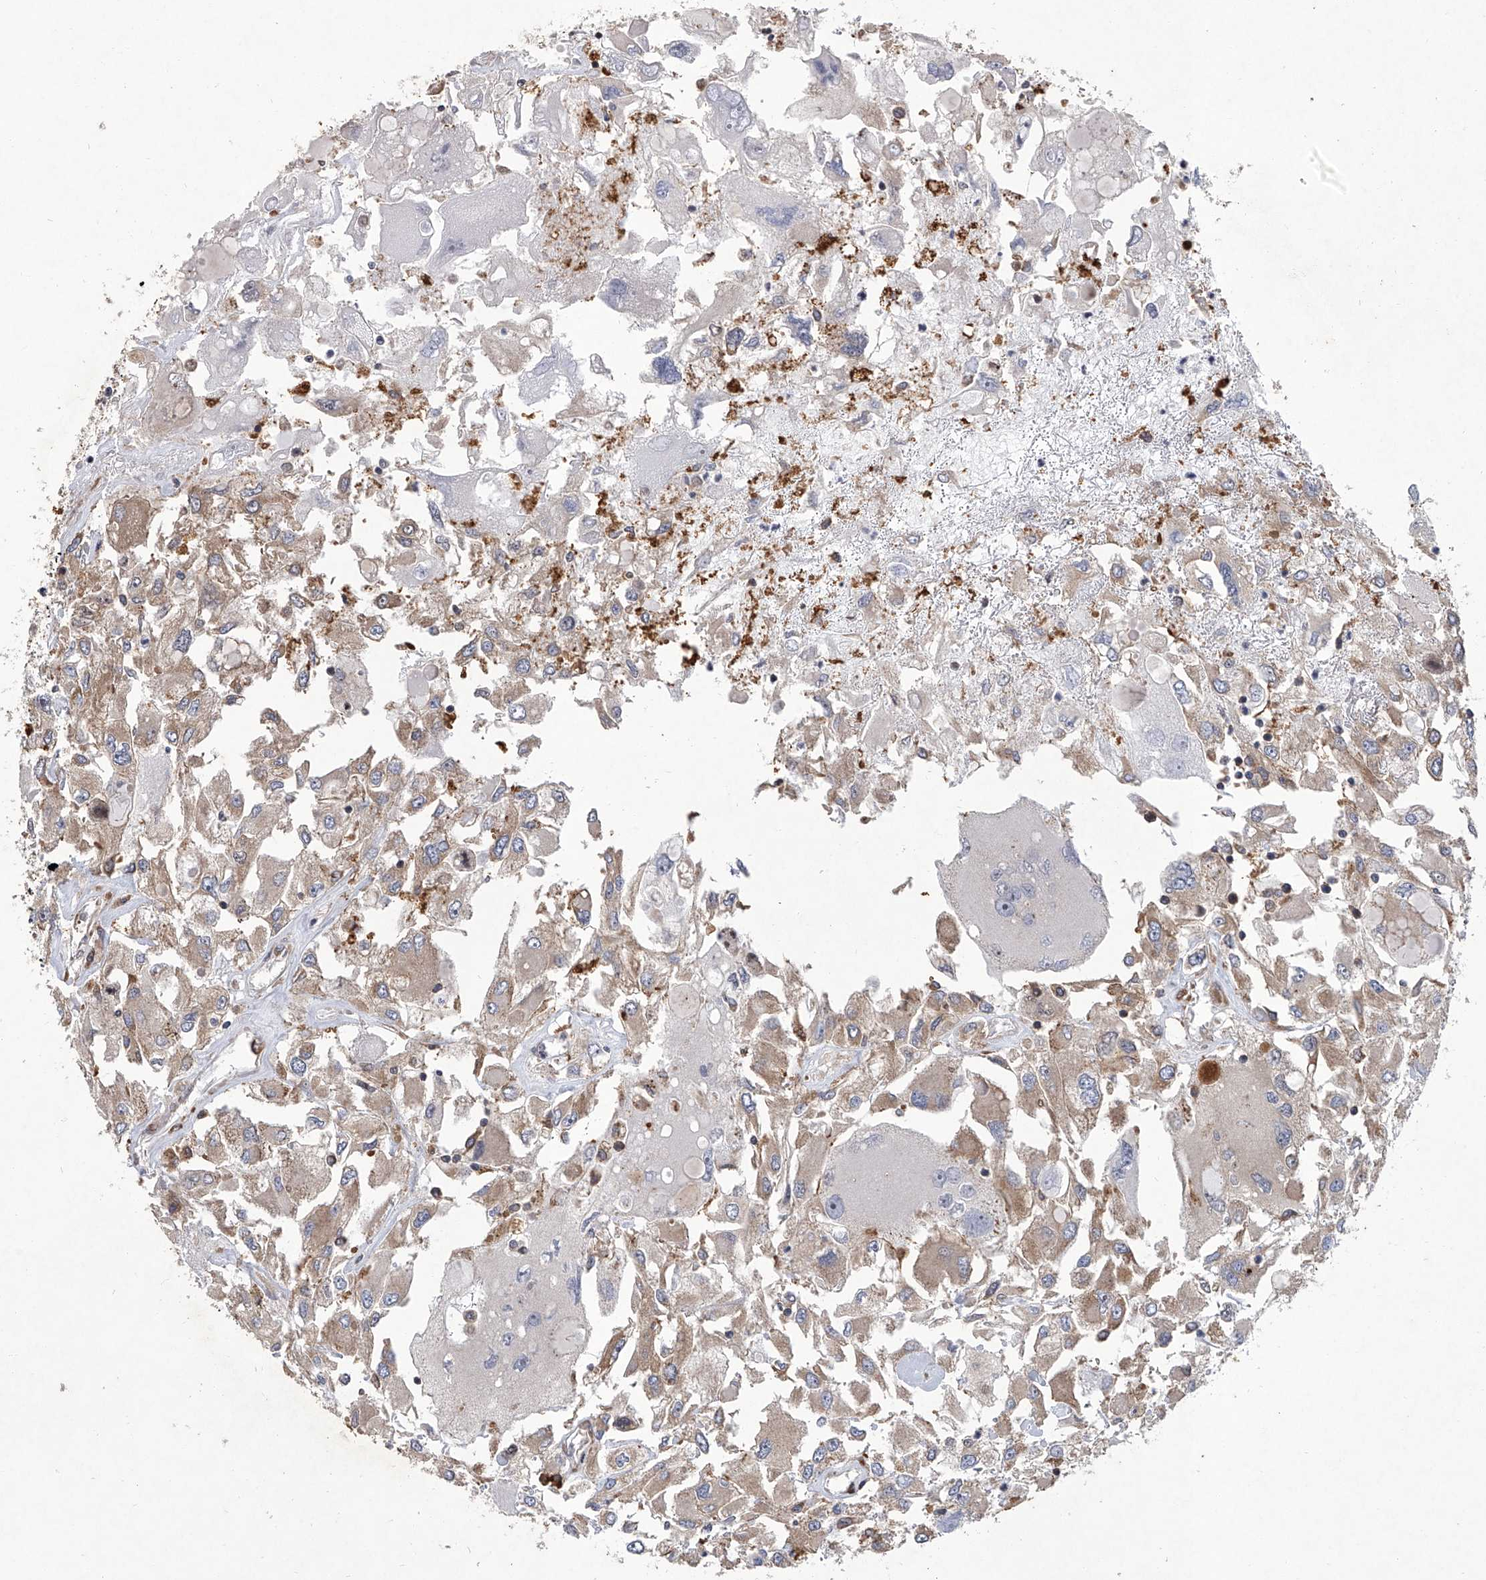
{"staining": {"intensity": "weak", "quantity": "25%-75%", "location": "cytoplasmic/membranous"}, "tissue": "renal cancer", "cell_type": "Tumor cells", "image_type": "cancer", "snomed": [{"axis": "morphology", "description": "Adenocarcinoma, NOS"}, {"axis": "topography", "description": "Kidney"}], "caption": "Weak cytoplasmic/membranous positivity for a protein is appreciated in about 25%-75% of tumor cells of renal cancer using IHC.", "gene": "EIF2S2", "patient": {"sex": "female", "age": 52}}